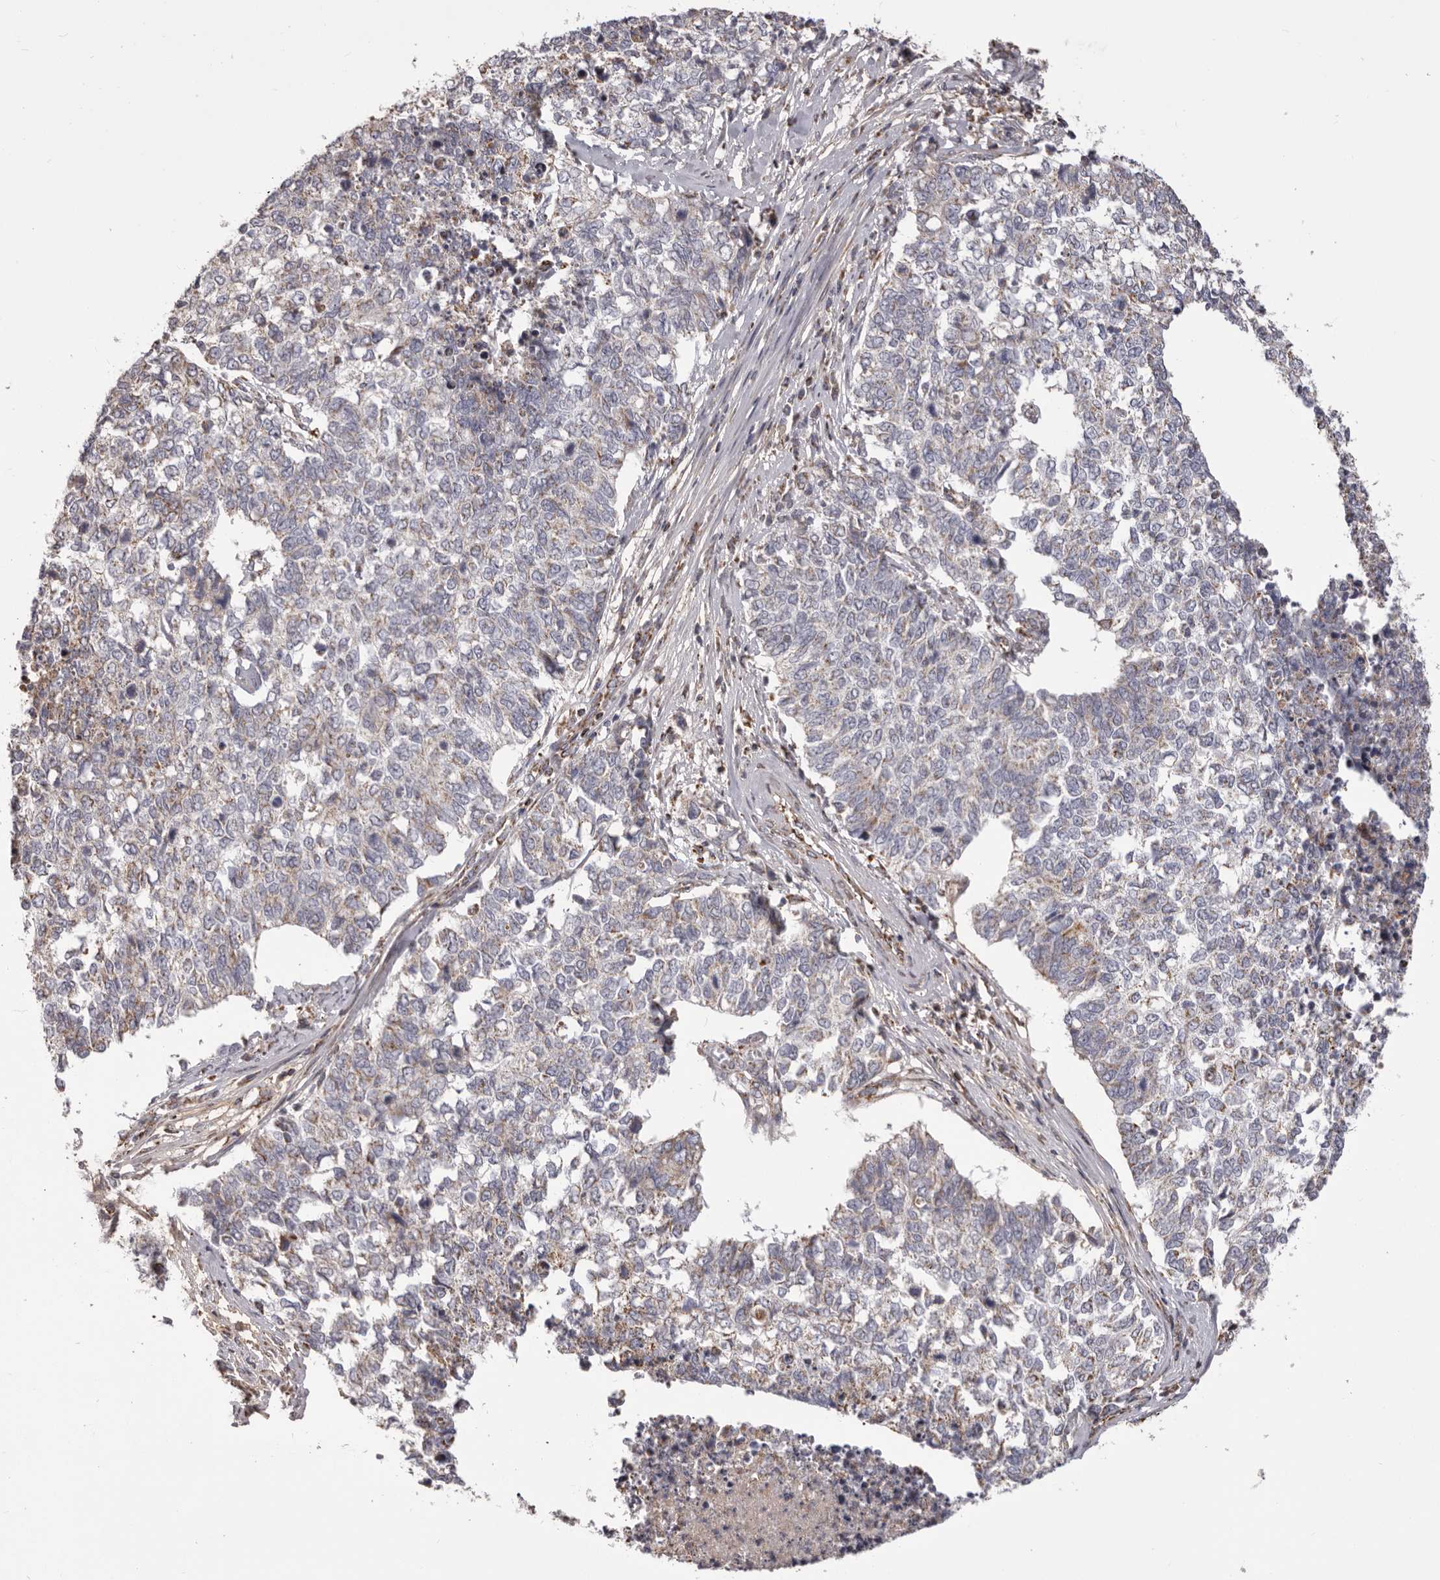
{"staining": {"intensity": "negative", "quantity": "none", "location": "none"}, "tissue": "cervical cancer", "cell_type": "Tumor cells", "image_type": "cancer", "snomed": [{"axis": "morphology", "description": "Squamous cell carcinoma, NOS"}, {"axis": "topography", "description": "Cervix"}], "caption": "Immunohistochemical staining of cervical cancer exhibits no significant expression in tumor cells. (DAB IHC visualized using brightfield microscopy, high magnification).", "gene": "CHRM2", "patient": {"sex": "female", "age": 63}}